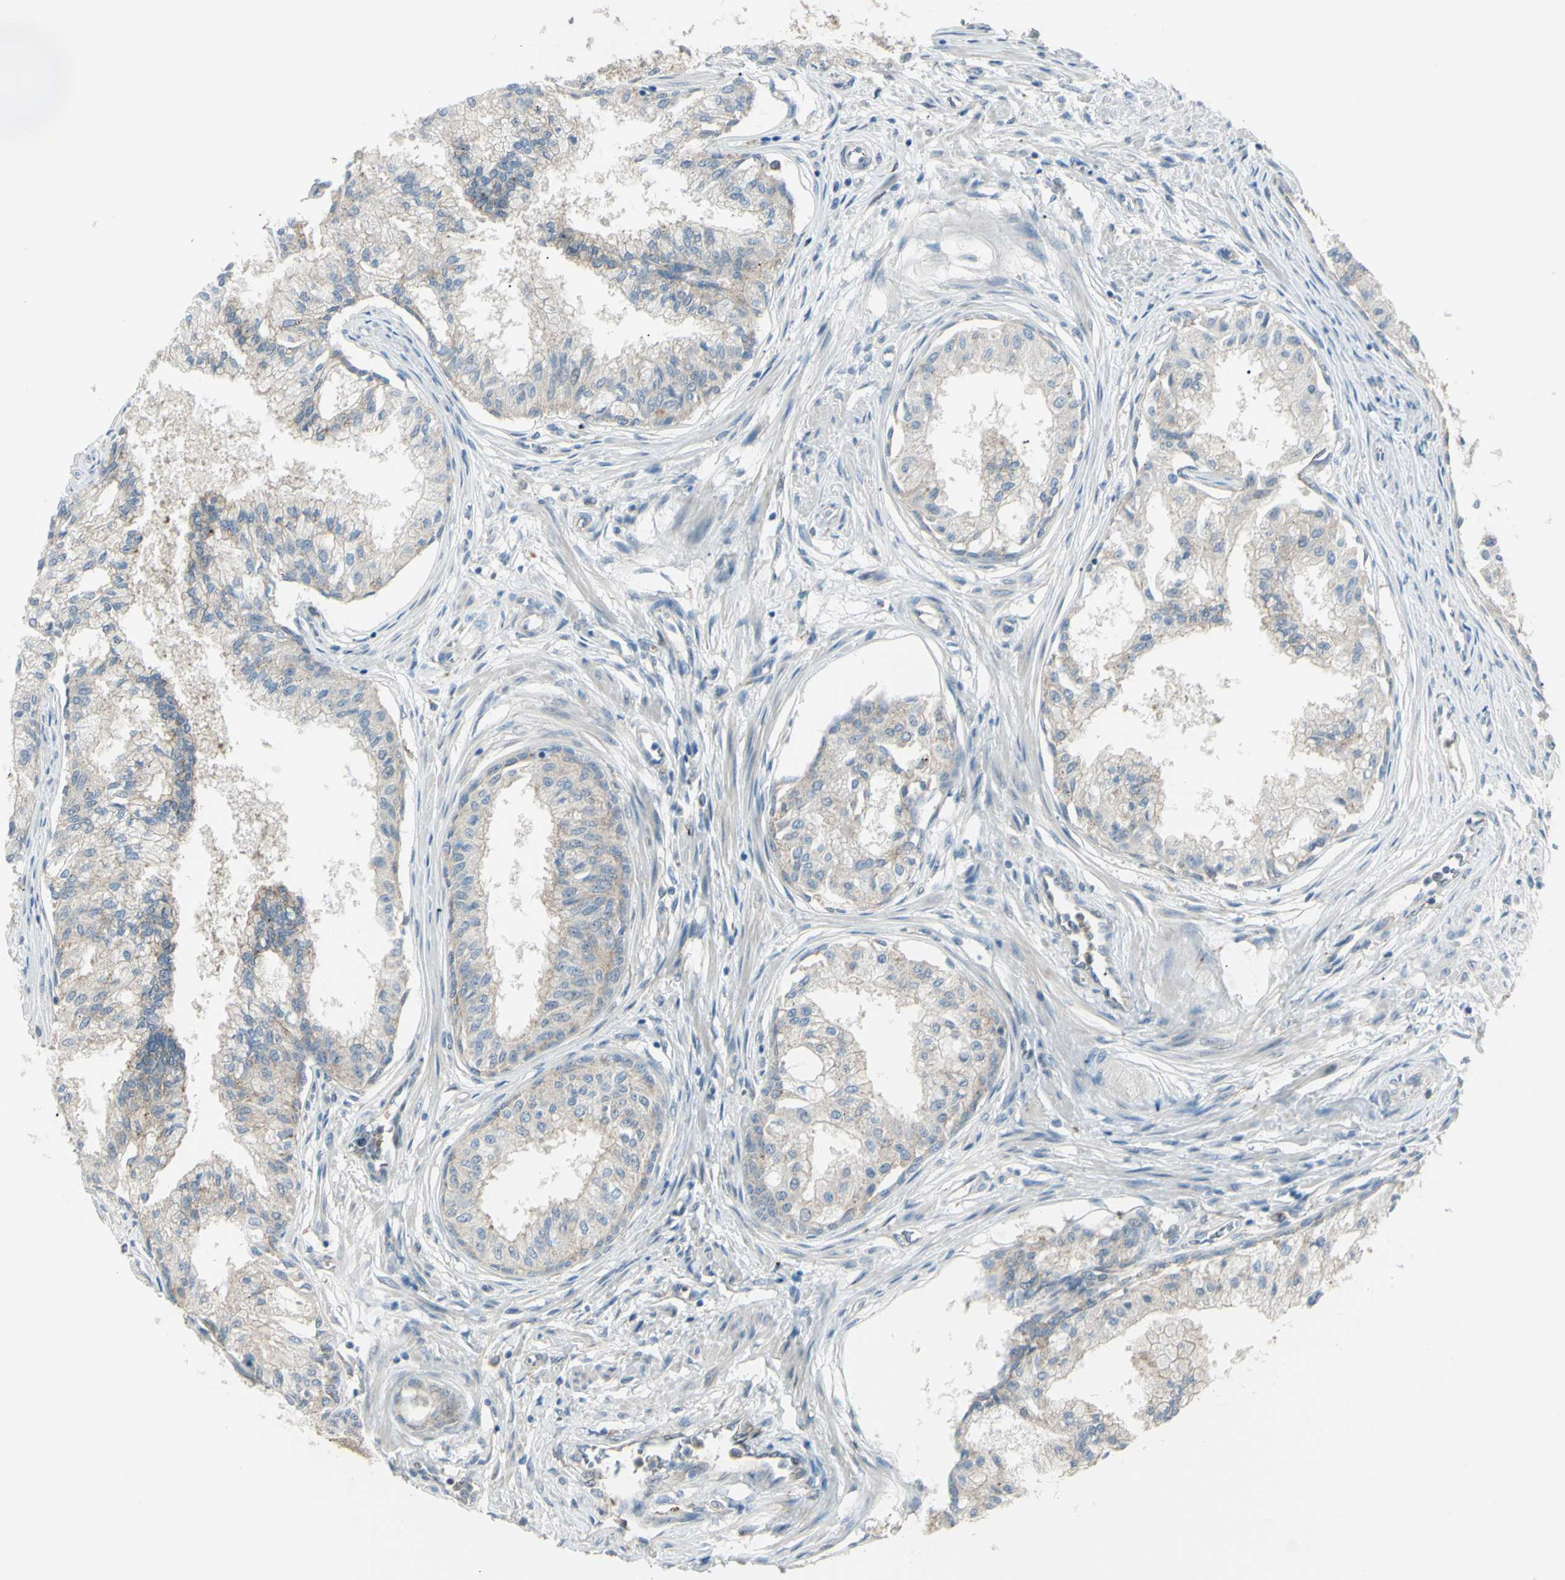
{"staining": {"intensity": "weak", "quantity": ">75%", "location": "cytoplasmic/membranous"}, "tissue": "prostate", "cell_type": "Glandular cells", "image_type": "normal", "snomed": [{"axis": "morphology", "description": "Normal tissue, NOS"}, {"axis": "topography", "description": "Prostate"}, {"axis": "topography", "description": "Seminal veicle"}], "caption": "Protein staining of normal prostate reveals weak cytoplasmic/membranous positivity in approximately >75% of glandular cells.", "gene": "LMTK2", "patient": {"sex": "male", "age": 60}}